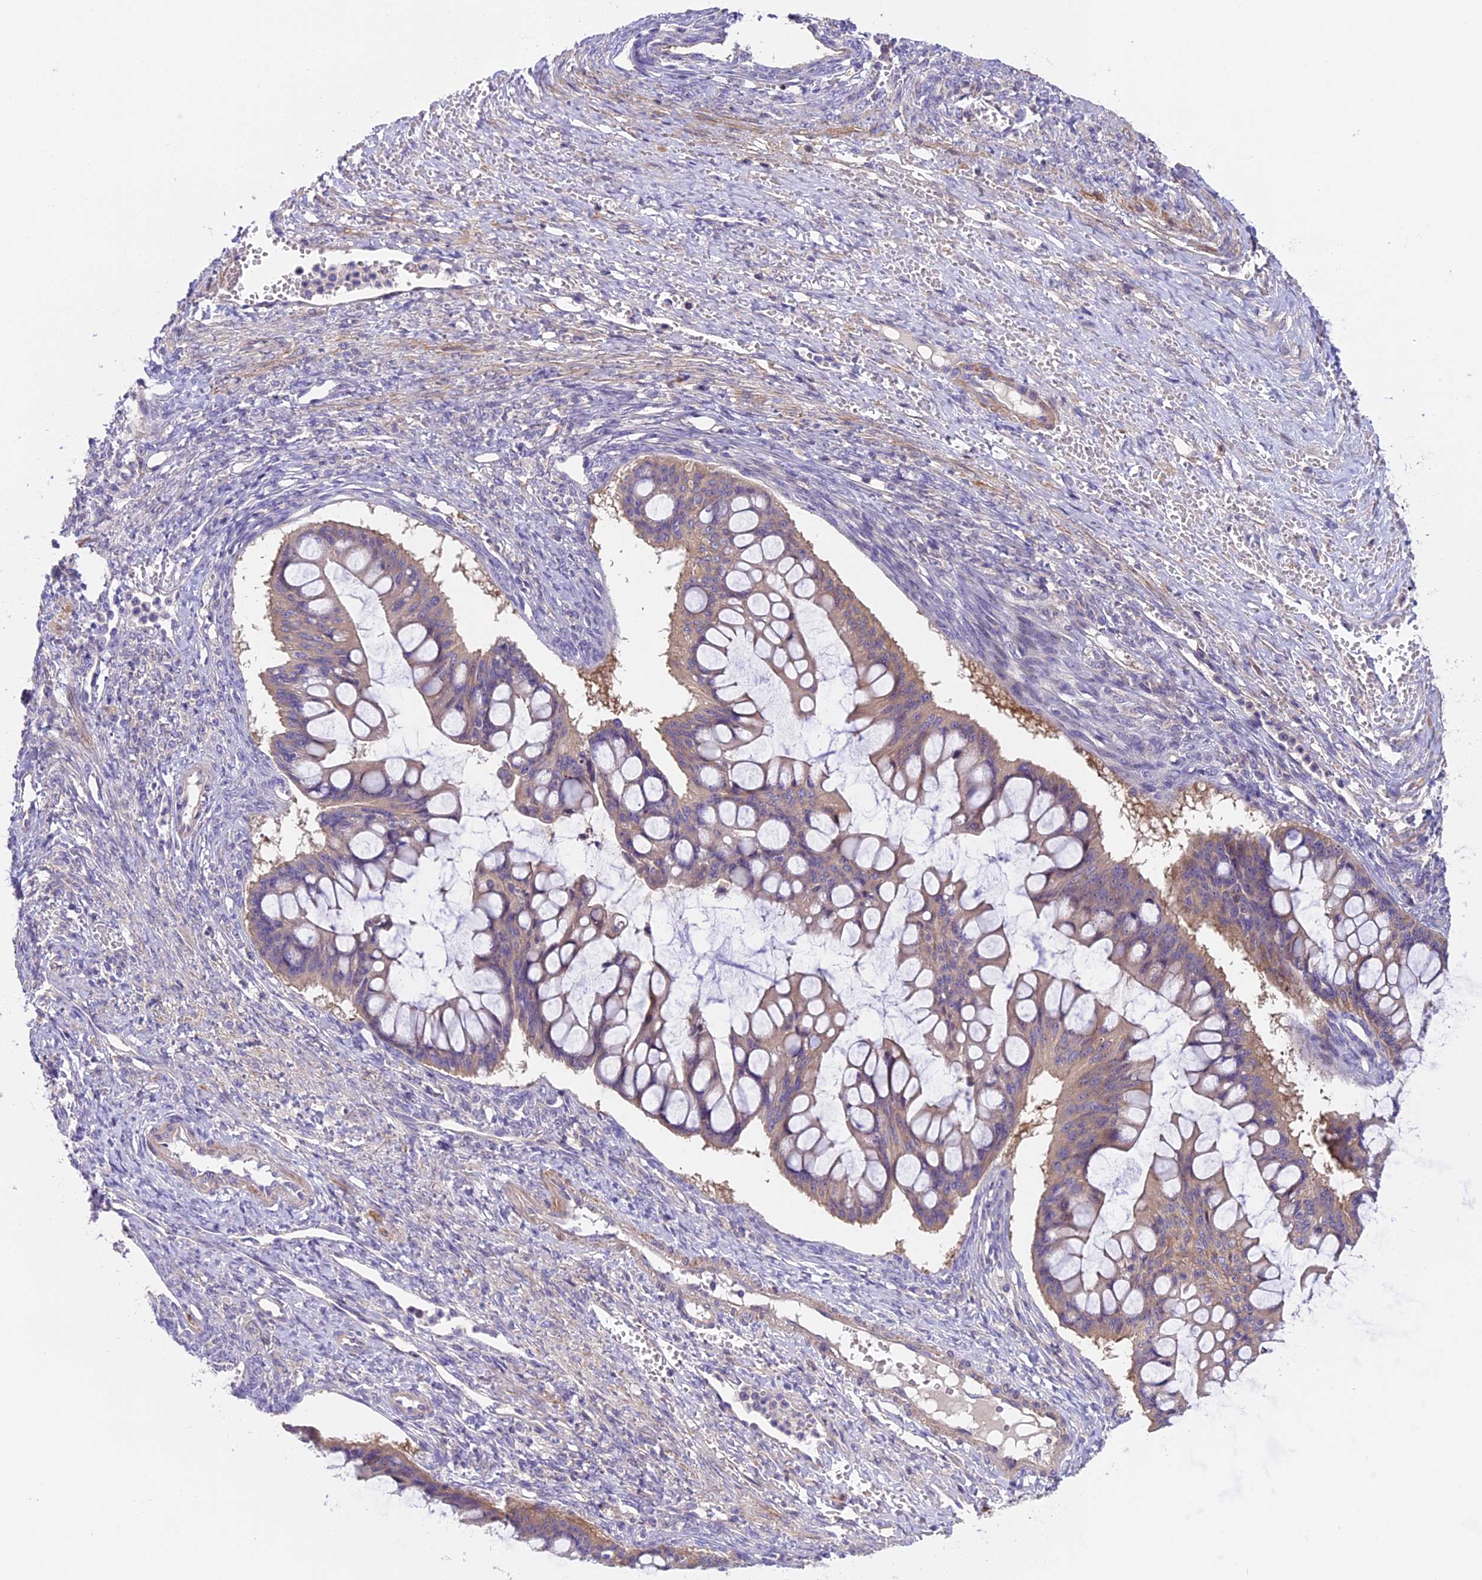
{"staining": {"intensity": "moderate", "quantity": "25%-75%", "location": "cytoplasmic/membranous"}, "tissue": "ovarian cancer", "cell_type": "Tumor cells", "image_type": "cancer", "snomed": [{"axis": "morphology", "description": "Cystadenocarcinoma, mucinous, NOS"}, {"axis": "topography", "description": "Ovary"}], "caption": "Human mucinous cystadenocarcinoma (ovarian) stained with a protein marker exhibits moderate staining in tumor cells.", "gene": "FAM98C", "patient": {"sex": "female", "age": 73}}